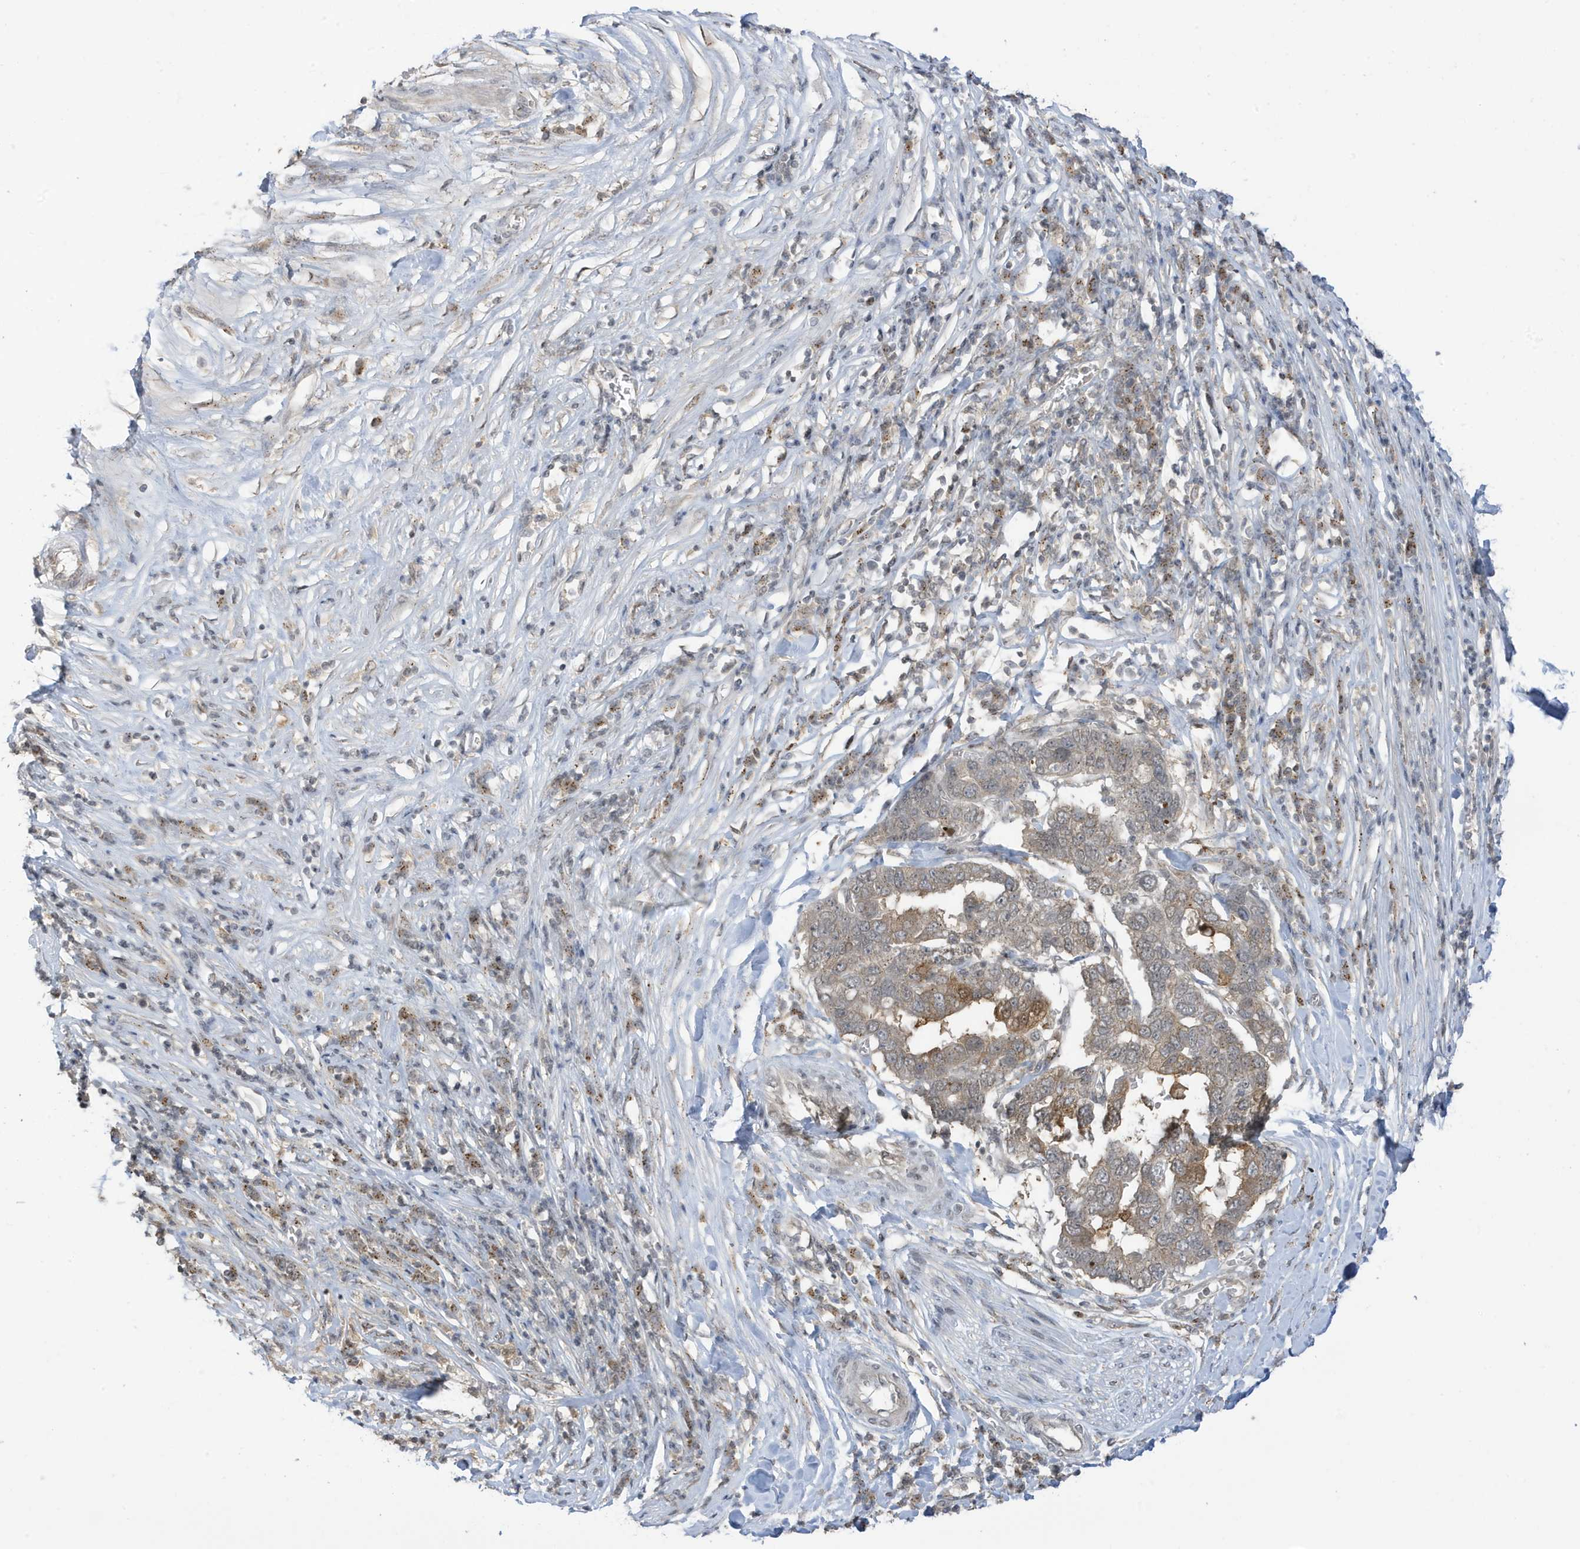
{"staining": {"intensity": "moderate", "quantity": "25%-75%", "location": "cytoplasmic/membranous"}, "tissue": "pancreatic cancer", "cell_type": "Tumor cells", "image_type": "cancer", "snomed": [{"axis": "morphology", "description": "Adenocarcinoma, NOS"}, {"axis": "topography", "description": "Pancreas"}], "caption": "Moderate cytoplasmic/membranous protein staining is appreciated in about 25%-75% of tumor cells in pancreatic cancer.", "gene": "TAB3", "patient": {"sex": "female", "age": 61}}